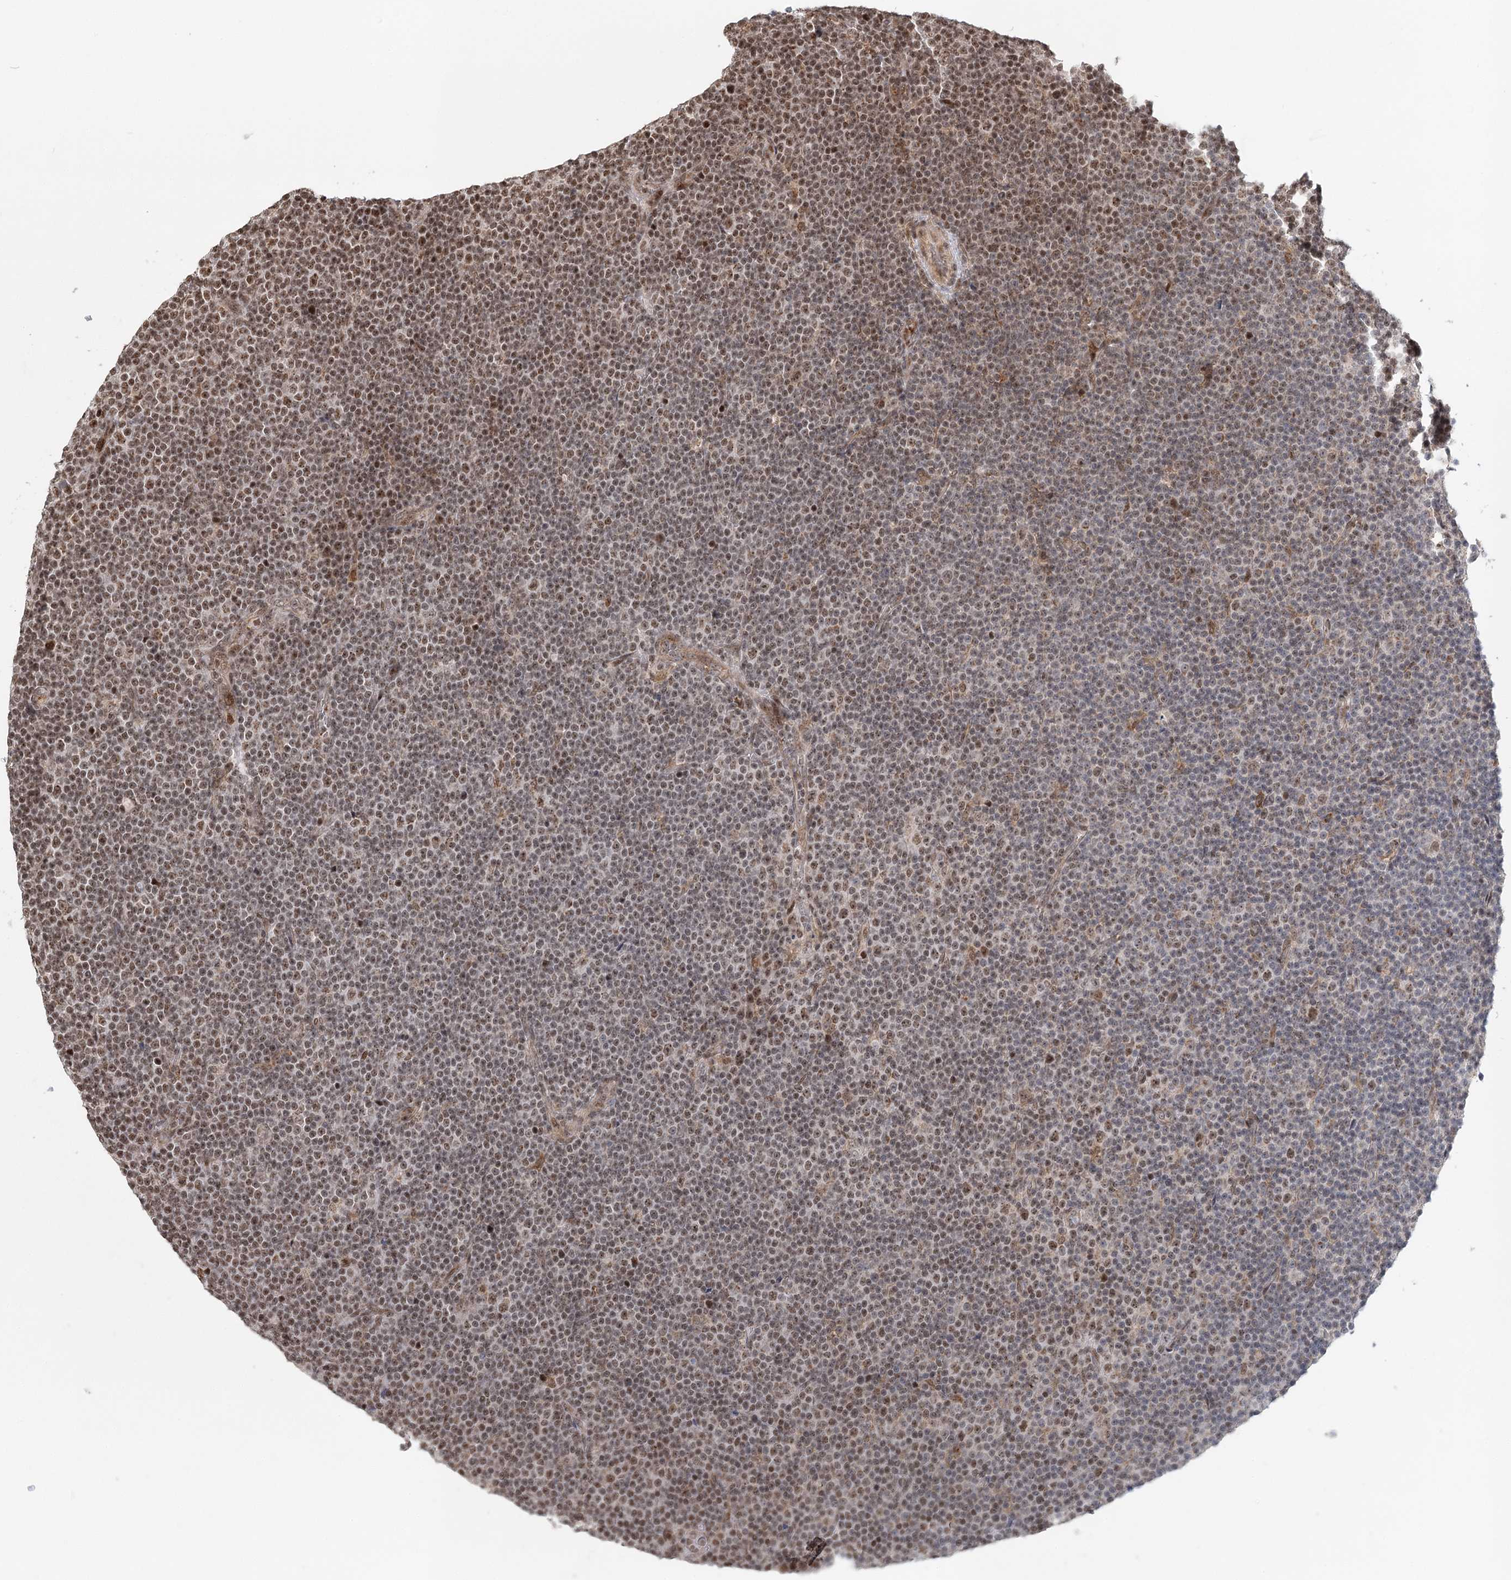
{"staining": {"intensity": "moderate", "quantity": ">75%", "location": "nuclear"}, "tissue": "lymphoma", "cell_type": "Tumor cells", "image_type": "cancer", "snomed": [{"axis": "morphology", "description": "Malignant lymphoma, non-Hodgkin's type, Low grade"}, {"axis": "topography", "description": "Lymph node"}], "caption": "This image demonstrates IHC staining of lymphoma, with medium moderate nuclear expression in about >75% of tumor cells.", "gene": "BNIP5", "patient": {"sex": "female", "age": 67}}